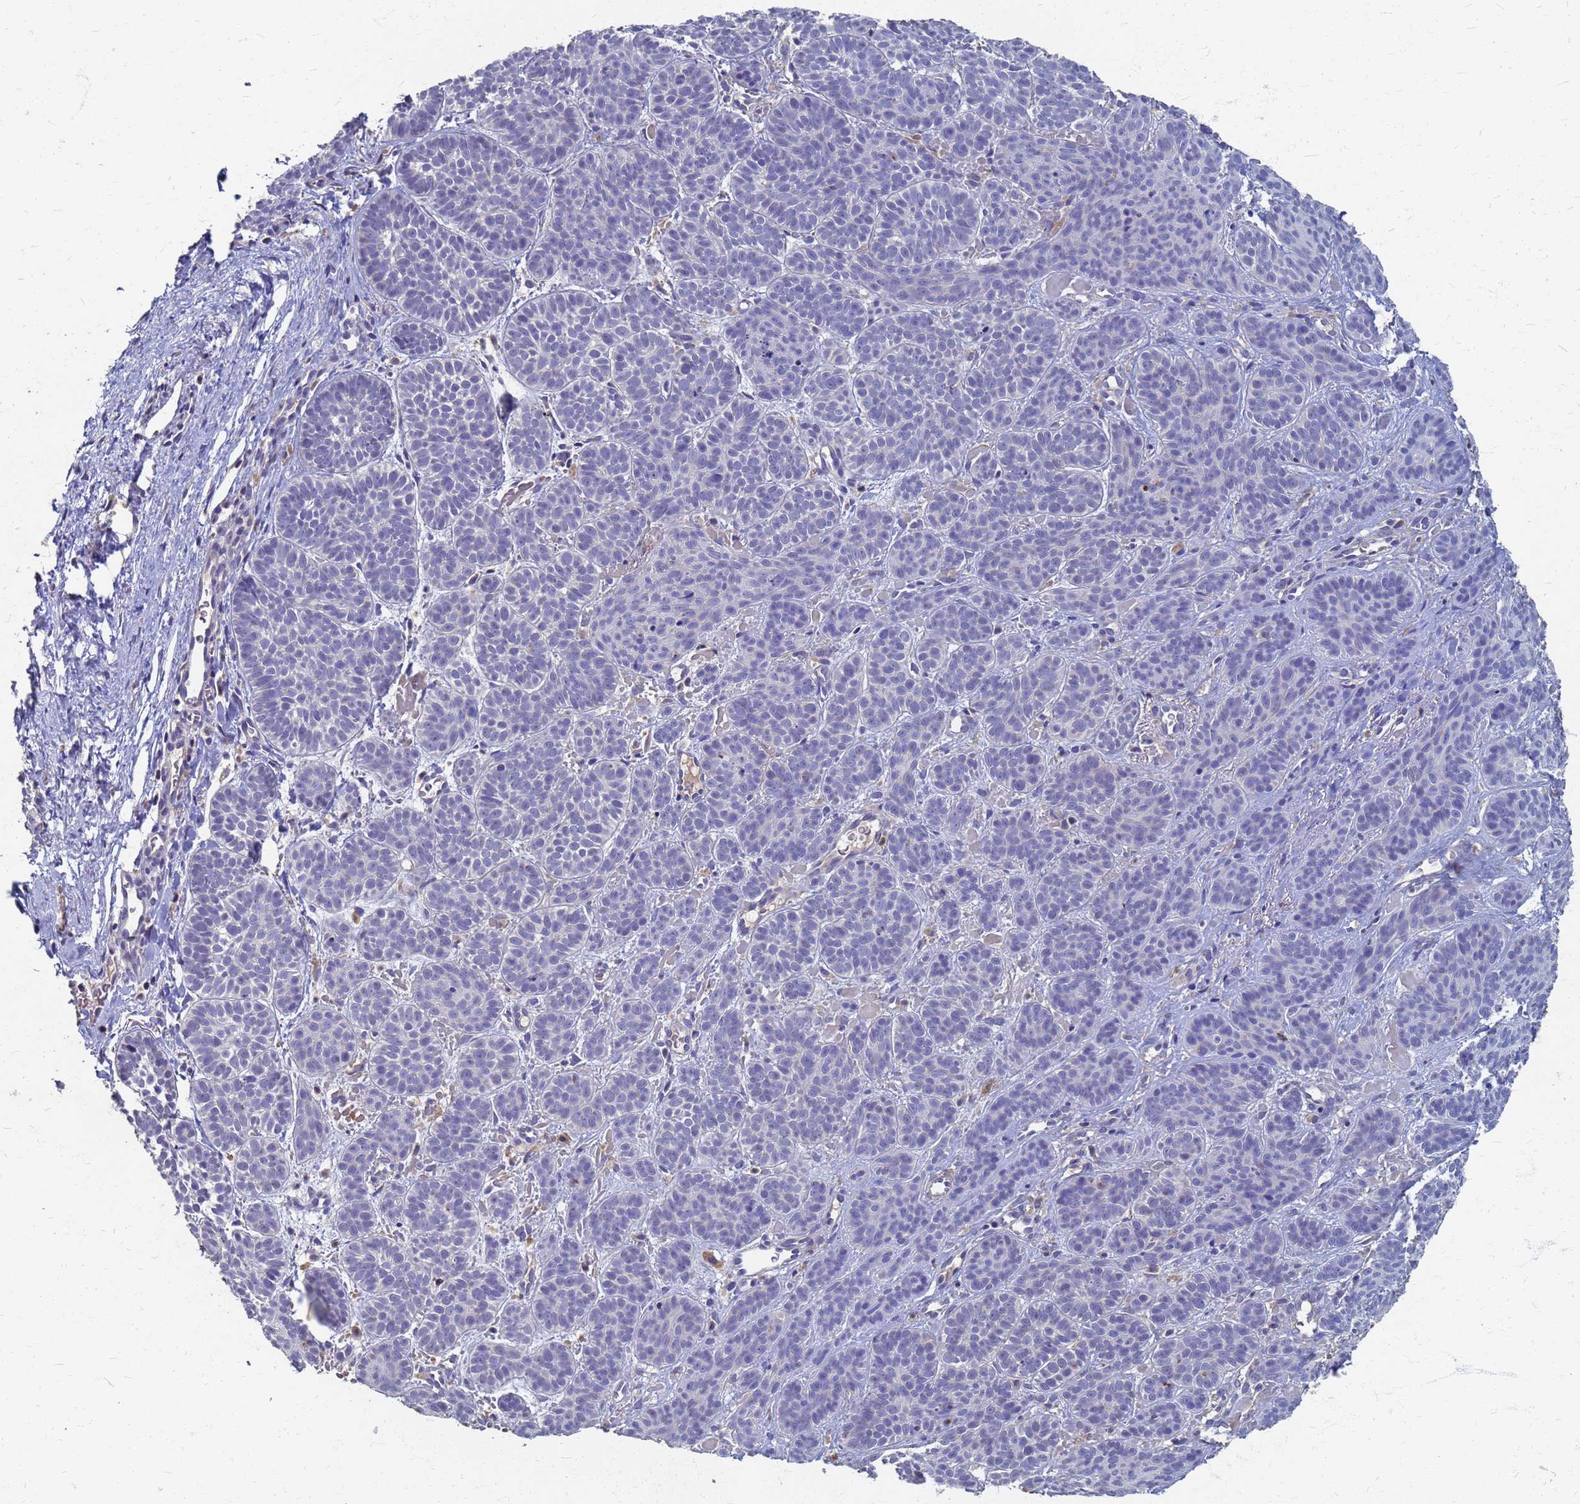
{"staining": {"intensity": "negative", "quantity": "none", "location": "none"}, "tissue": "skin cancer", "cell_type": "Tumor cells", "image_type": "cancer", "snomed": [{"axis": "morphology", "description": "Basal cell carcinoma"}, {"axis": "topography", "description": "Skin"}], "caption": "Basal cell carcinoma (skin) stained for a protein using IHC exhibits no expression tumor cells.", "gene": "KRCC1", "patient": {"sex": "male", "age": 85}}